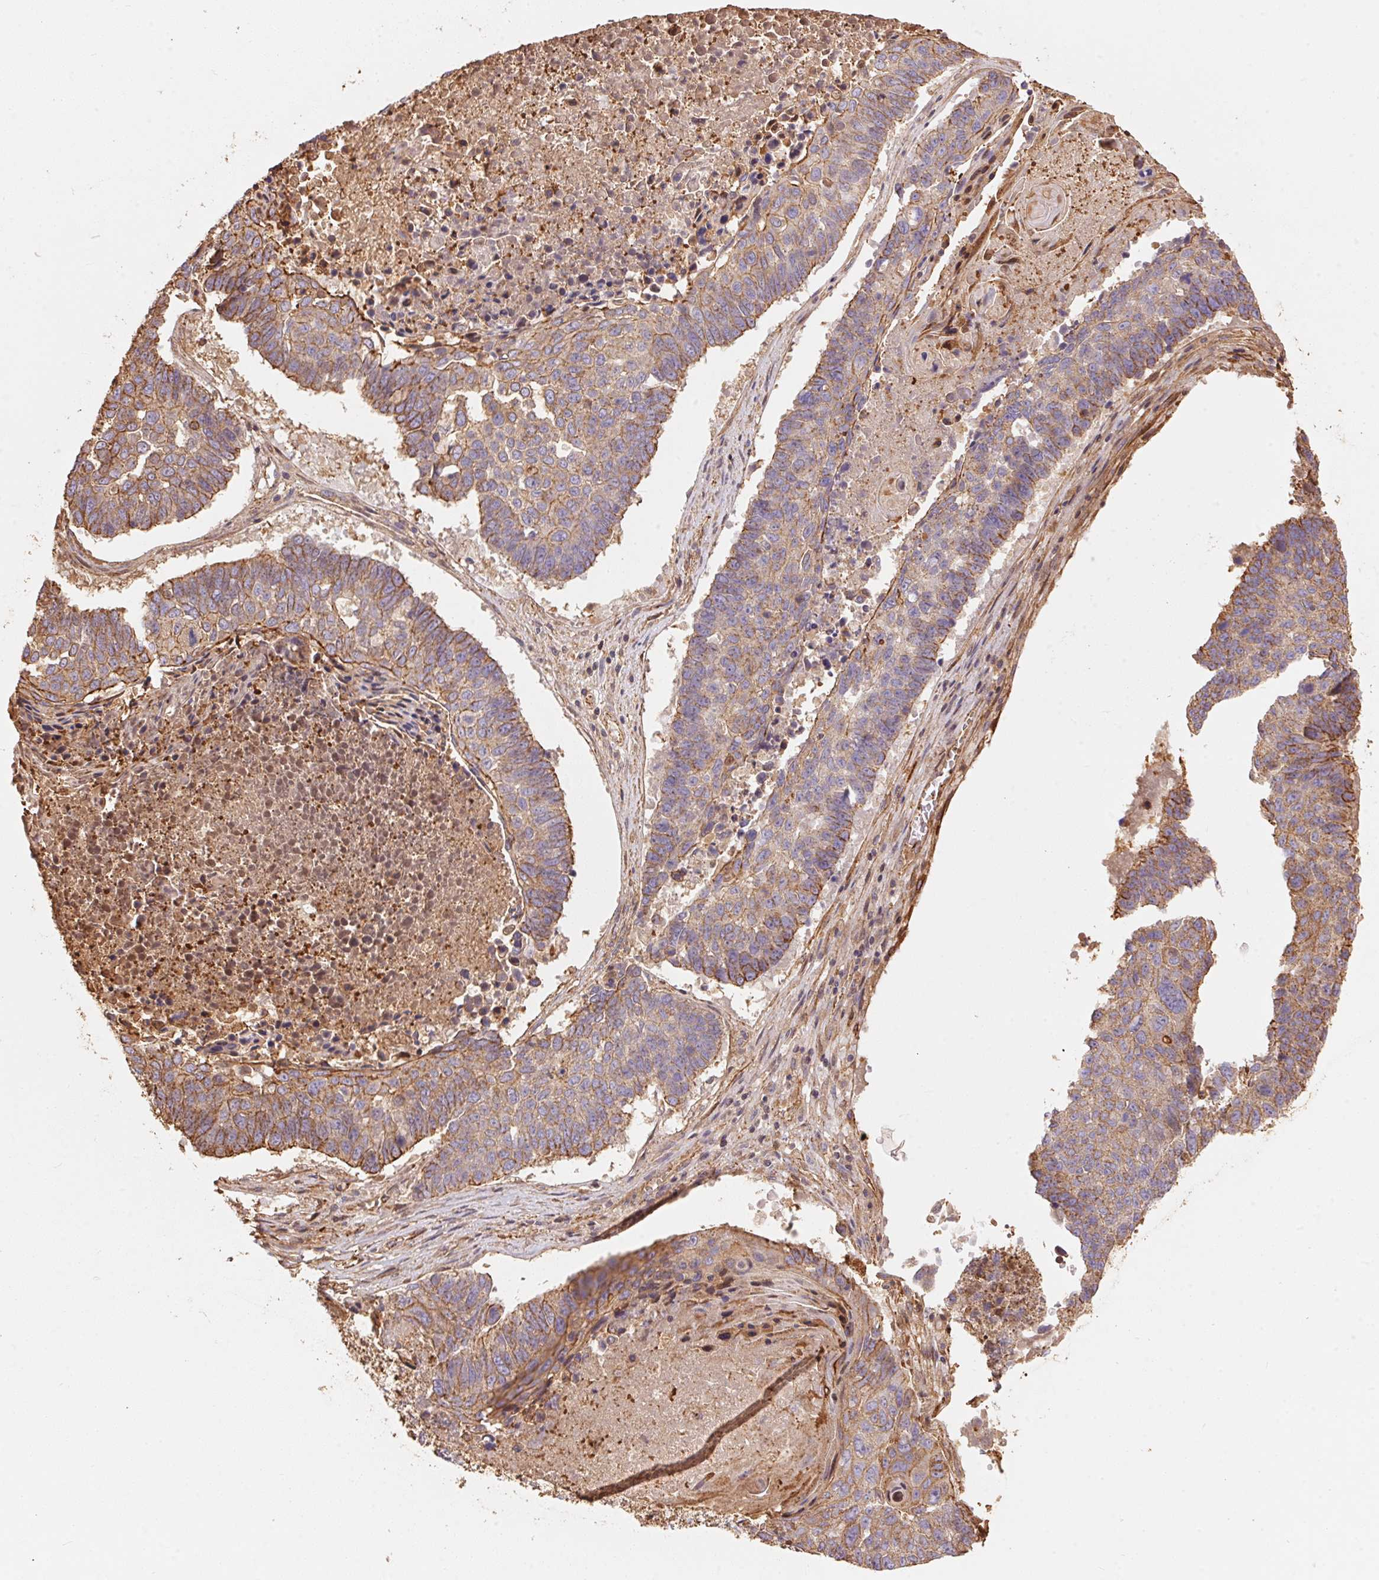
{"staining": {"intensity": "weak", "quantity": "25%-75%", "location": "cytoplasmic/membranous"}, "tissue": "lung cancer", "cell_type": "Tumor cells", "image_type": "cancer", "snomed": [{"axis": "morphology", "description": "Squamous cell carcinoma, NOS"}, {"axis": "topography", "description": "Lung"}], "caption": "Immunohistochemistry photomicrograph of neoplastic tissue: squamous cell carcinoma (lung) stained using IHC reveals low levels of weak protein expression localized specifically in the cytoplasmic/membranous of tumor cells, appearing as a cytoplasmic/membranous brown color.", "gene": "FRAS1", "patient": {"sex": "male", "age": 73}}